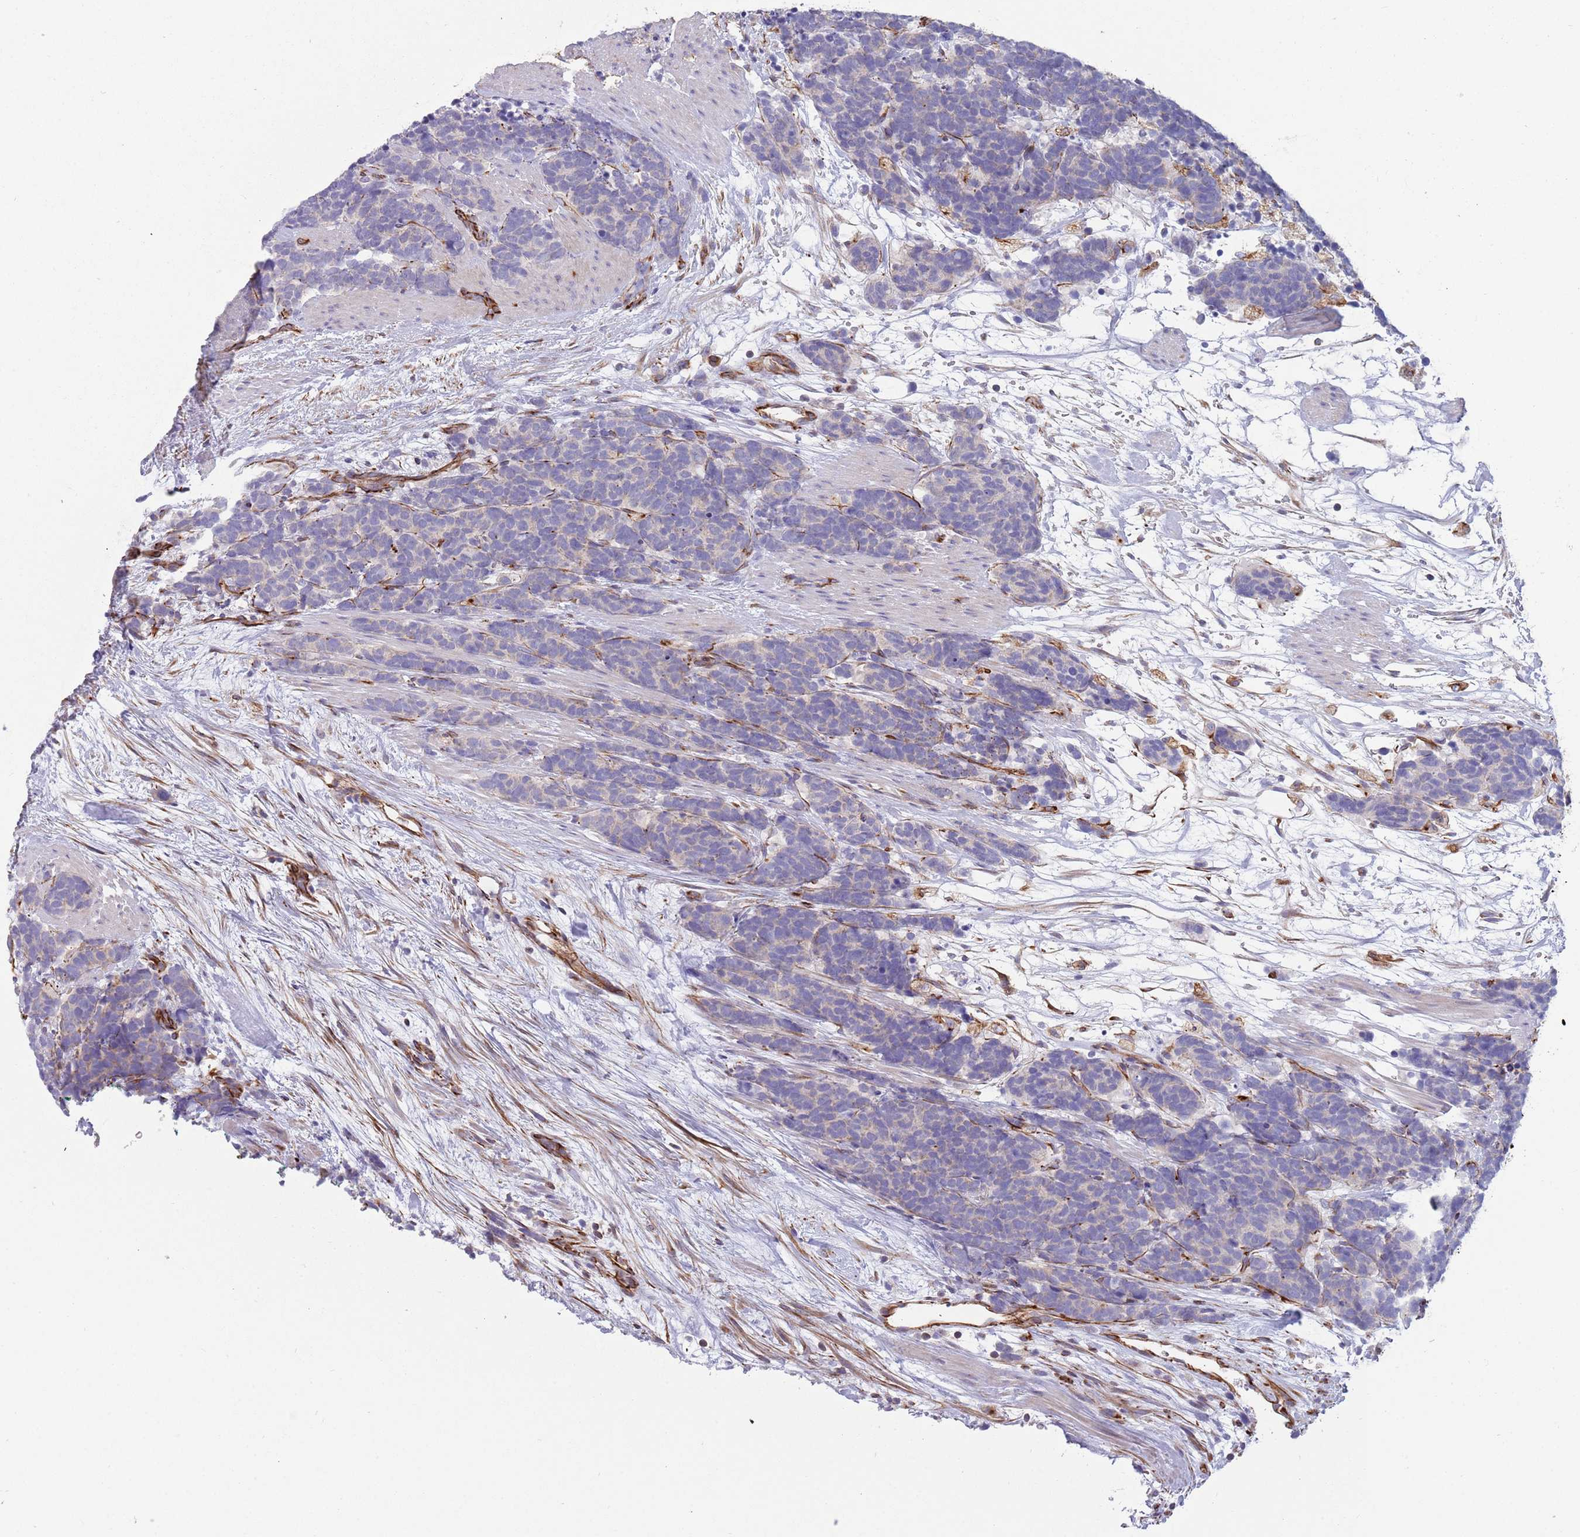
{"staining": {"intensity": "negative", "quantity": "none", "location": "none"}, "tissue": "carcinoid", "cell_type": "Tumor cells", "image_type": "cancer", "snomed": [{"axis": "morphology", "description": "Carcinoma, NOS"}, {"axis": "morphology", "description": "Carcinoid, malignant, NOS"}, {"axis": "topography", "description": "Prostate"}], "caption": "Immunohistochemical staining of carcinoma reveals no significant positivity in tumor cells. The staining is performed using DAB brown chromogen with nuclei counter-stained in using hematoxylin.", "gene": "MOGAT1", "patient": {"sex": "male", "age": 57}}